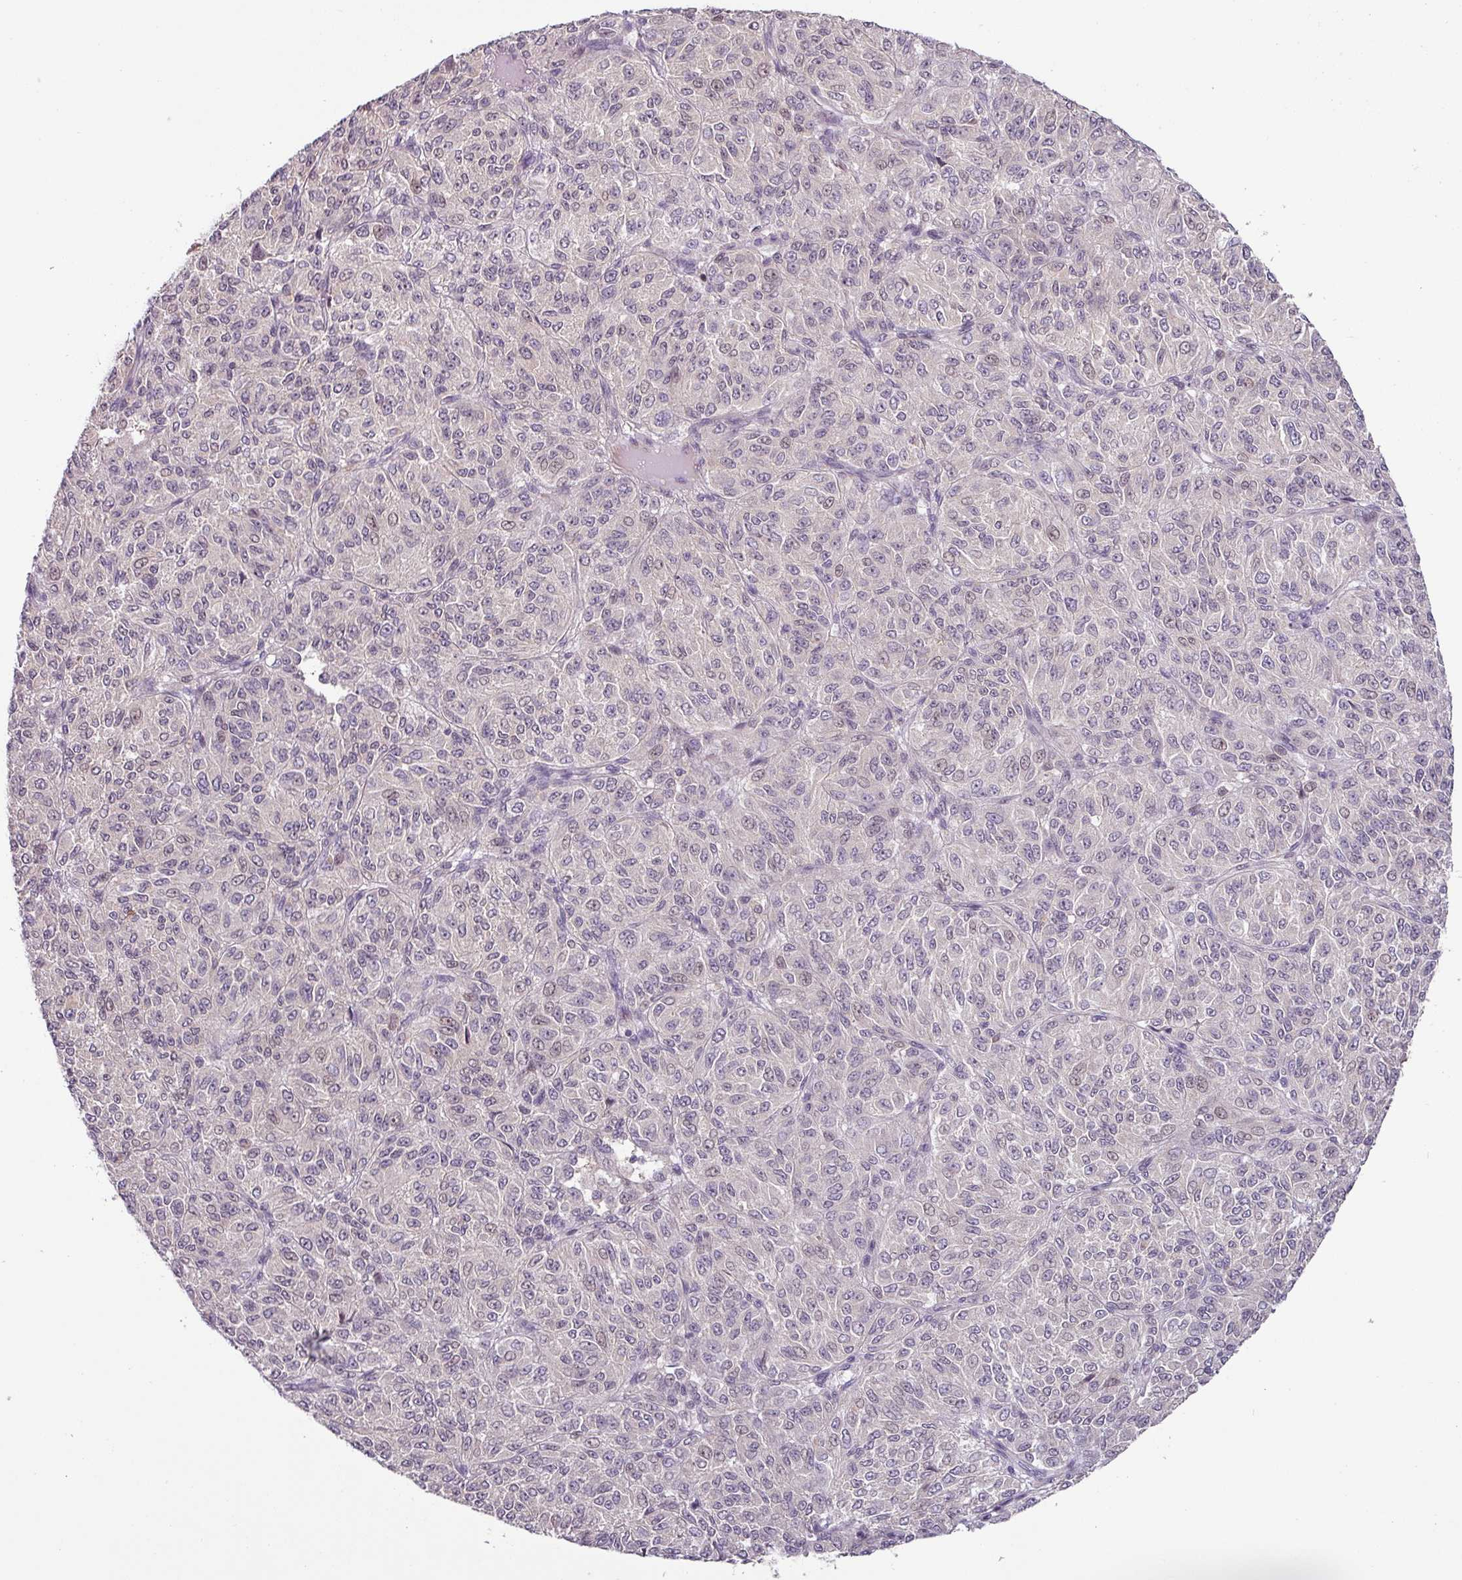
{"staining": {"intensity": "weak", "quantity": "<25%", "location": "nuclear"}, "tissue": "melanoma", "cell_type": "Tumor cells", "image_type": "cancer", "snomed": [{"axis": "morphology", "description": "Malignant melanoma, Metastatic site"}, {"axis": "topography", "description": "Brain"}], "caption": "The immunohistochemistry image has no significant expression in tumor cells of malignant melanoma (metastatic site) tissue.", "gene": "SLC5A10", "patient": {"sex": "female", "age": 56}}